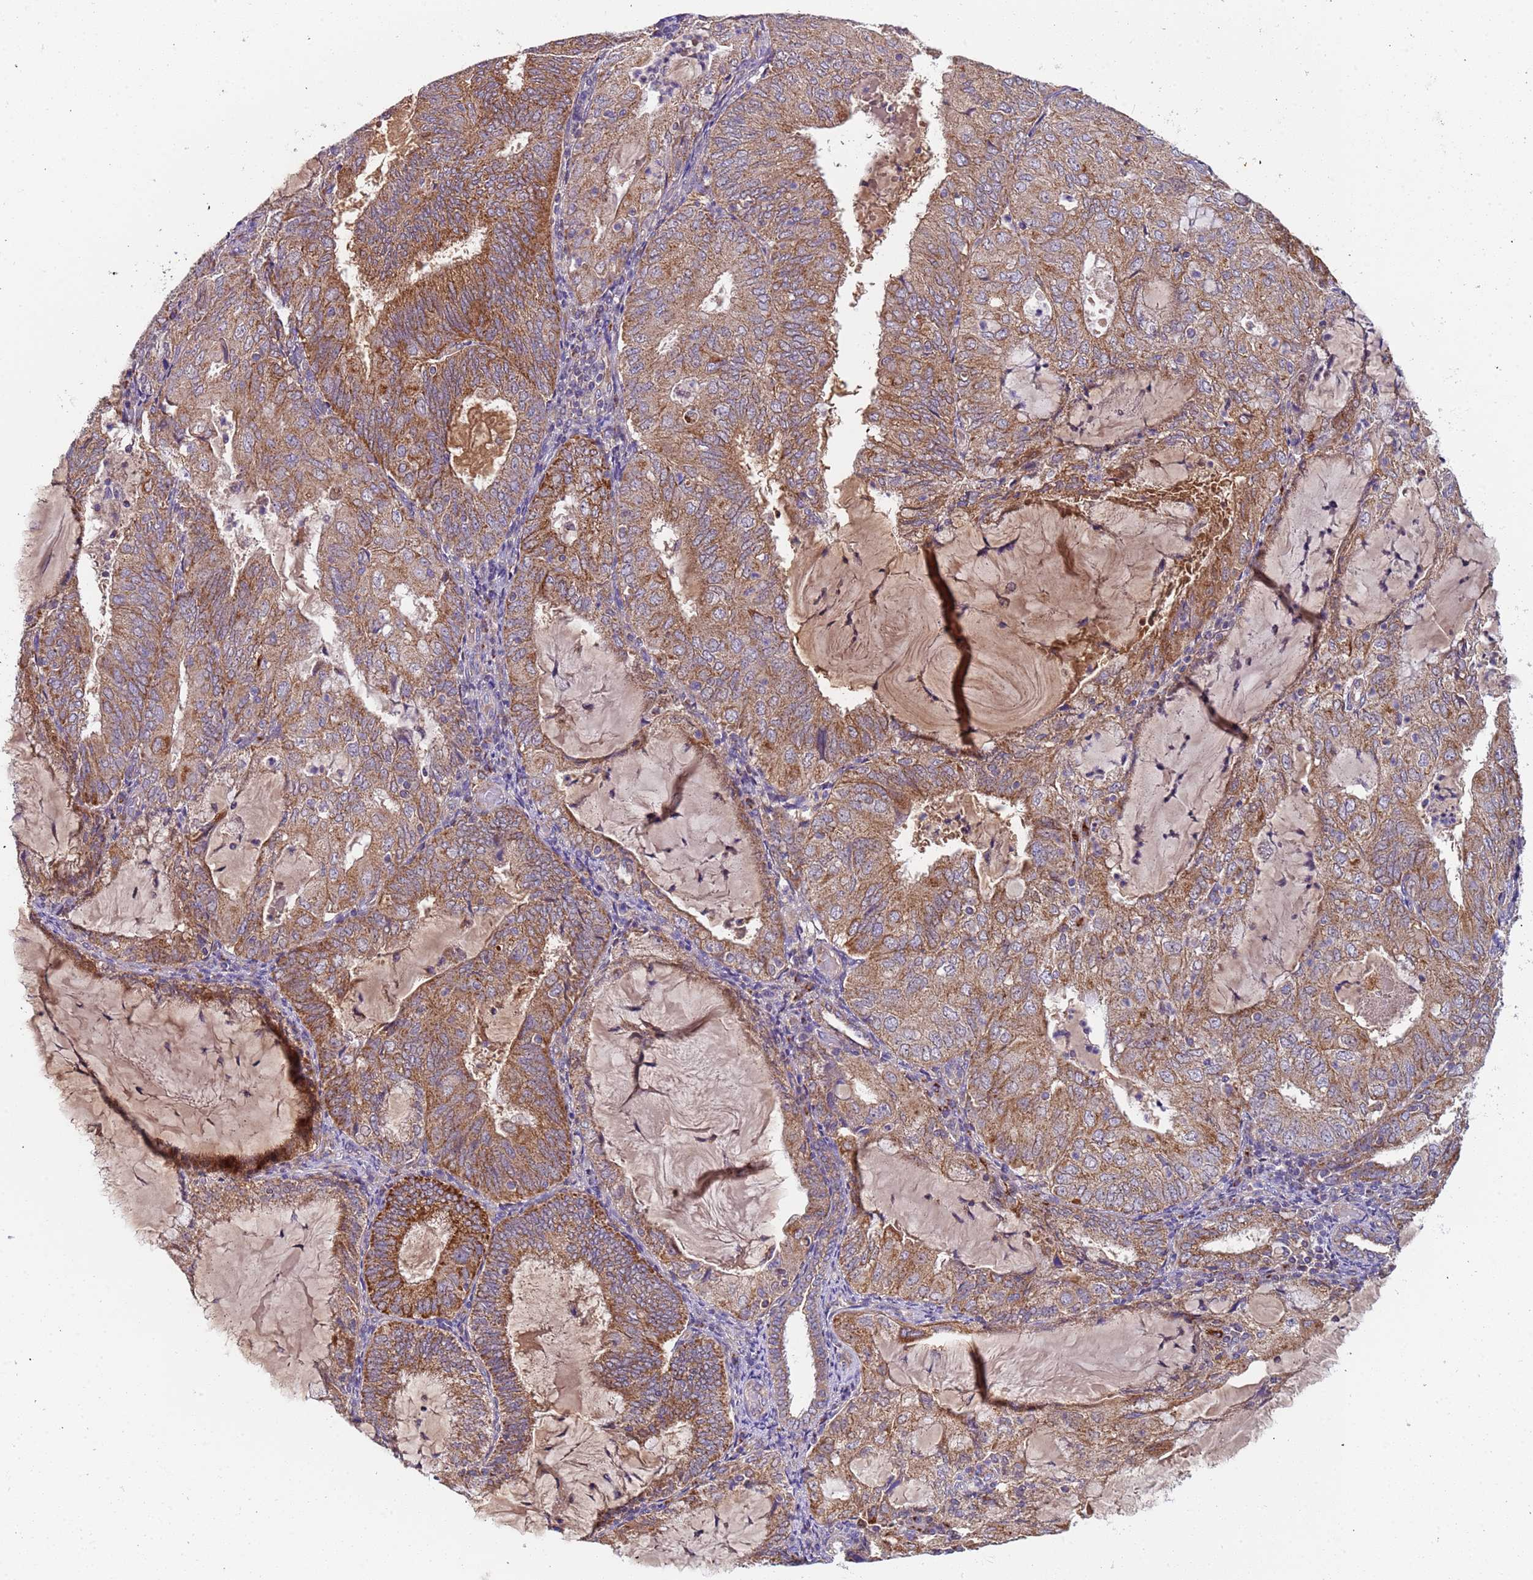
{"staining": {"intensity": "moderate", "quantity": ">75%", "location": "cytoplasmic/membranous"}, "tissue": "endometrial cancer", "cell_type": "Tumor cells", "image_type": "cancer", "snomed": [{"axis": "morphology", "description": "Adenocarcinoma, NOS"}, {"axis": "topography", "description": "Endometrium"}], "caption": "Protein expression analysis of endometrial adenocarcinoma reveals moderate cytoplasmic/membranous staining in approximately >75% of tumor cells. (Brightfield microscopy of DAB IHC at high magnification).", "gene": "TMEM126A", "patient": {"sex": "female", "age": 81}}